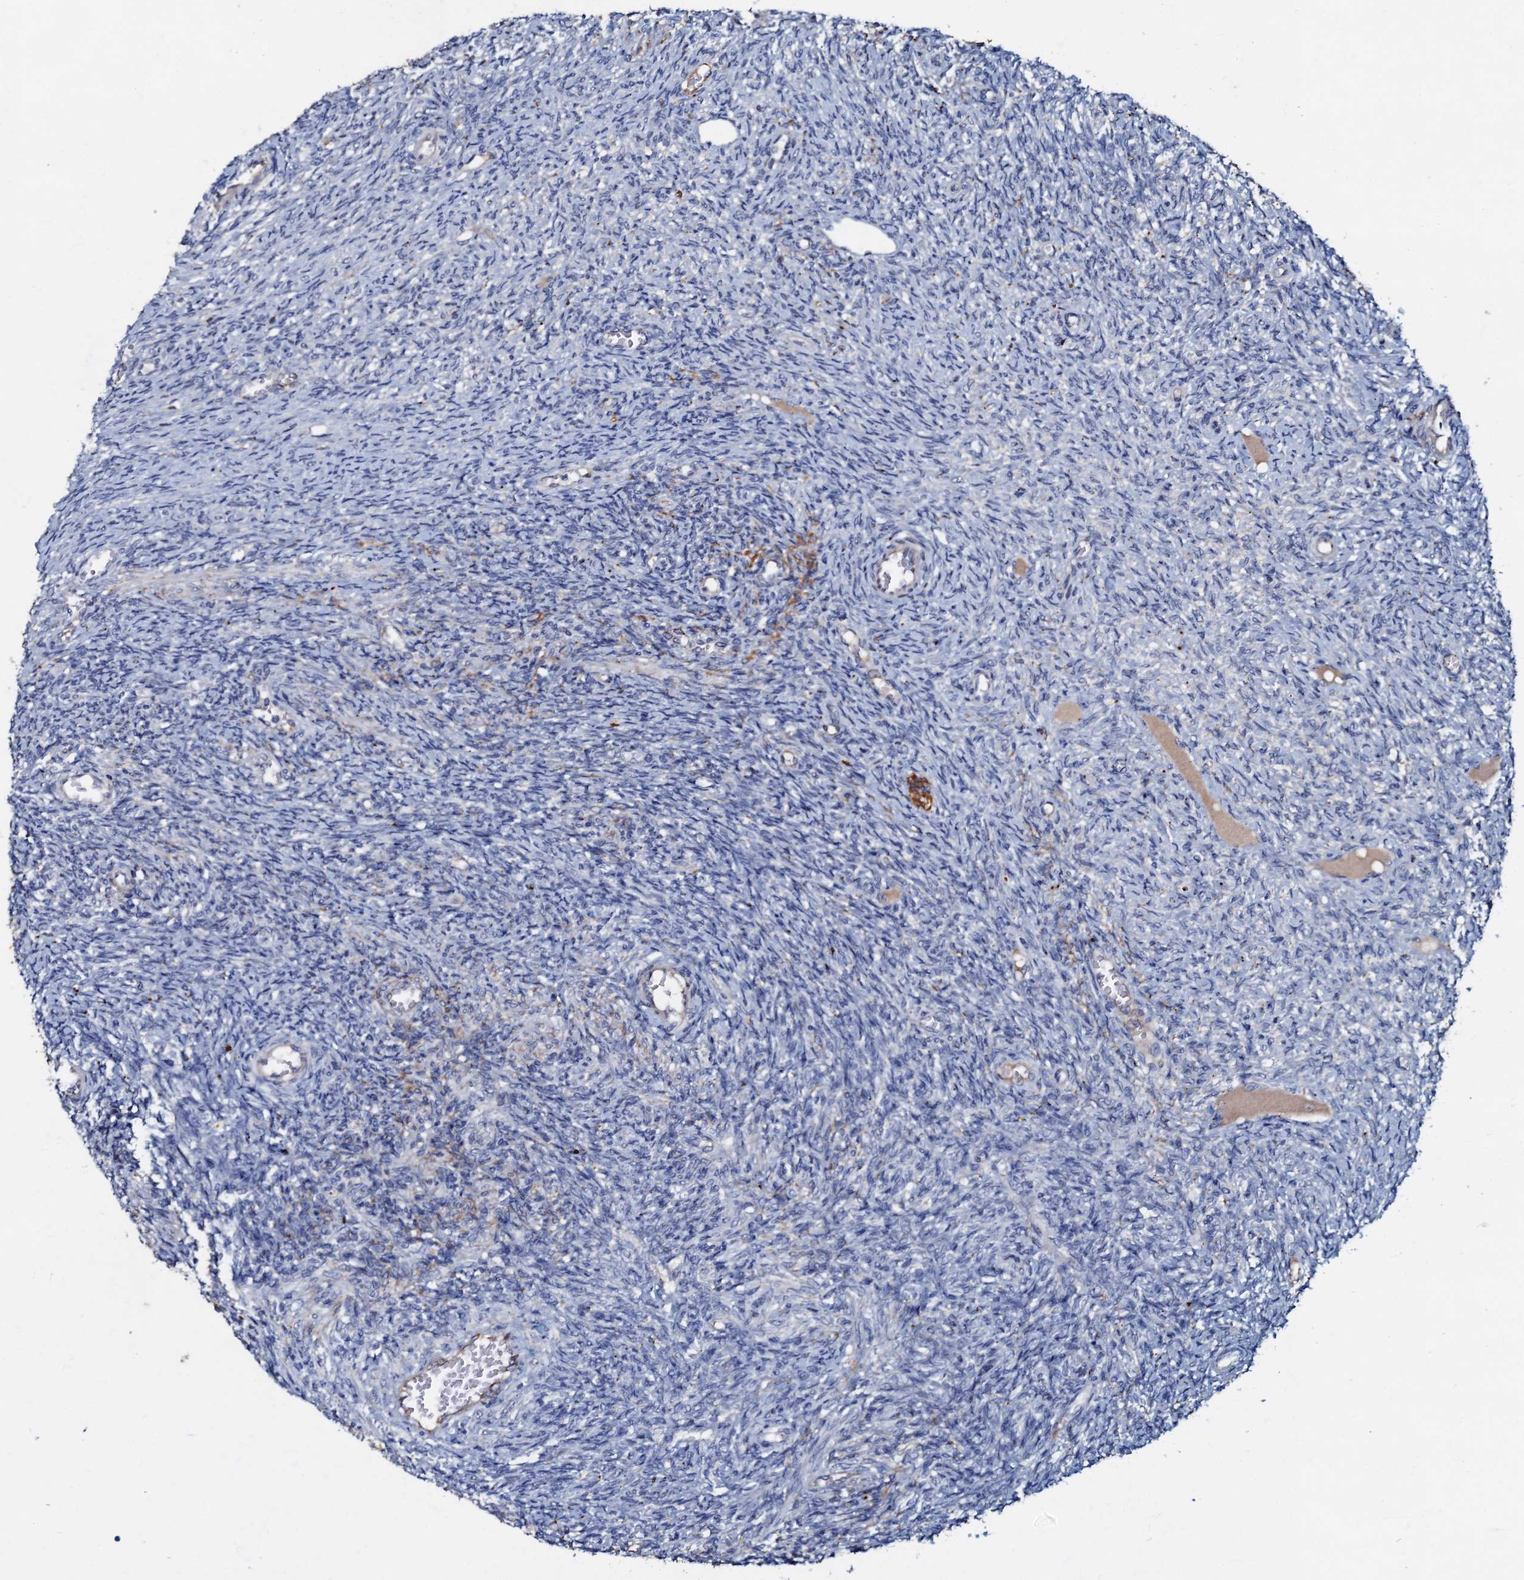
{"staining": {"intensity": "negative", "quantity": "none", "location": "none"}, "tissue": "ovary", "cell_type": "Ovarian stroma cells", "image_type": "normal", "snomed": [{"axis": "morphology", "description": "Normal tissue, NOS"}, {"axis": "topography", "description": "Ovary"}], "caption": "The image displays no staining of ovarian stroma cells in normal ovary.", "gene": "MANSC4", "patient": {"sex": "female", "age": 27}}